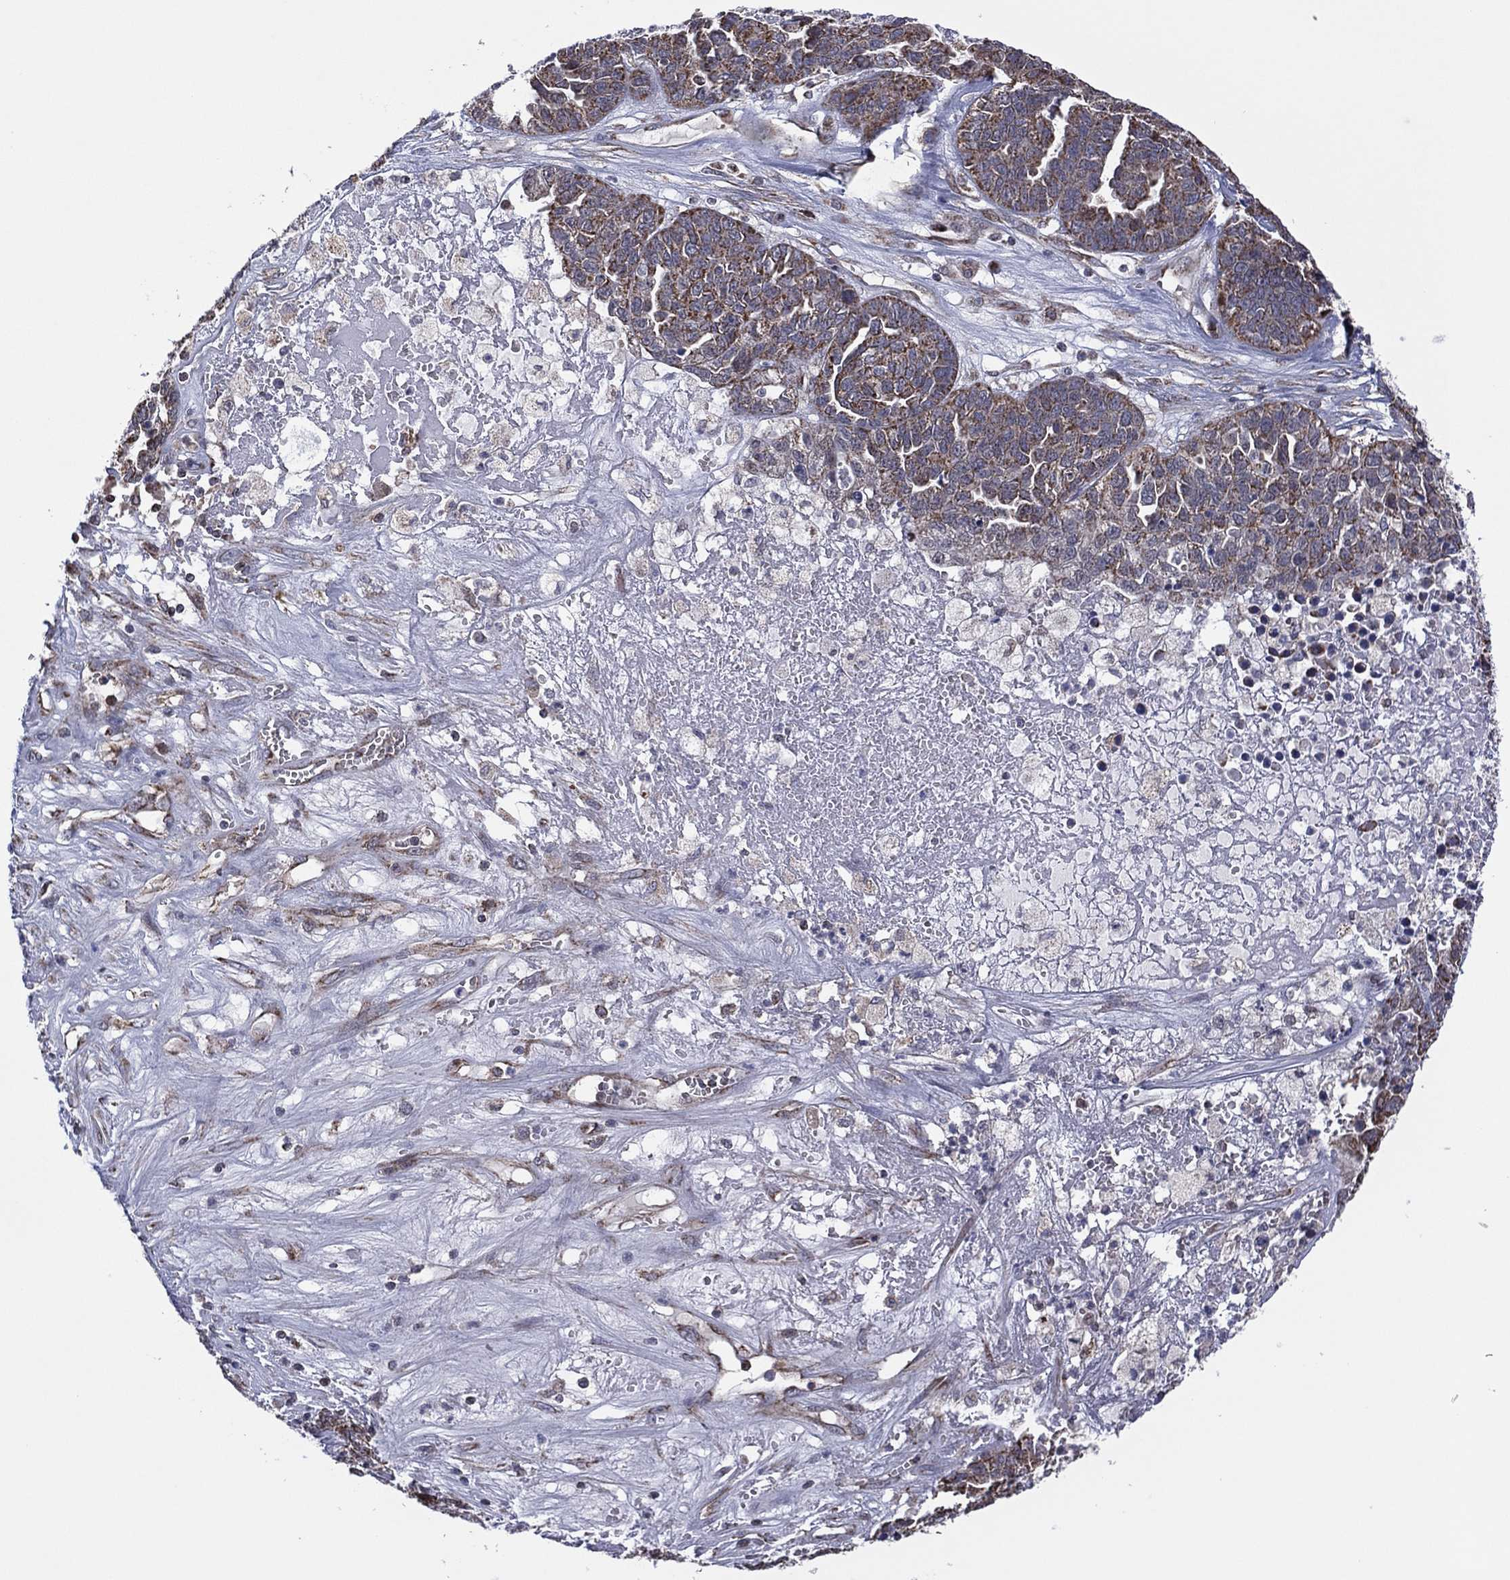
{"staining": {"intensity": "weak", "quantity": "<25%", "location": "cytoplasmic/membranous"}, "tissue": "ovarian cancer", "cell_type": "Tumor cells", "image_type": "cancer", "snomed": [{"axis": "morphology", "description": "Cystadenocarcinoma, serous, NOS"}, {"axis": "topography", "description": "Ovary"}], "caption": "Human serous cystadenocarcinoma (ovarian) stained for a protein using IHC reveals no expression in tumor cells.", "gene": "PIDD1", "patient": {"sex": "female", "age": 87}}